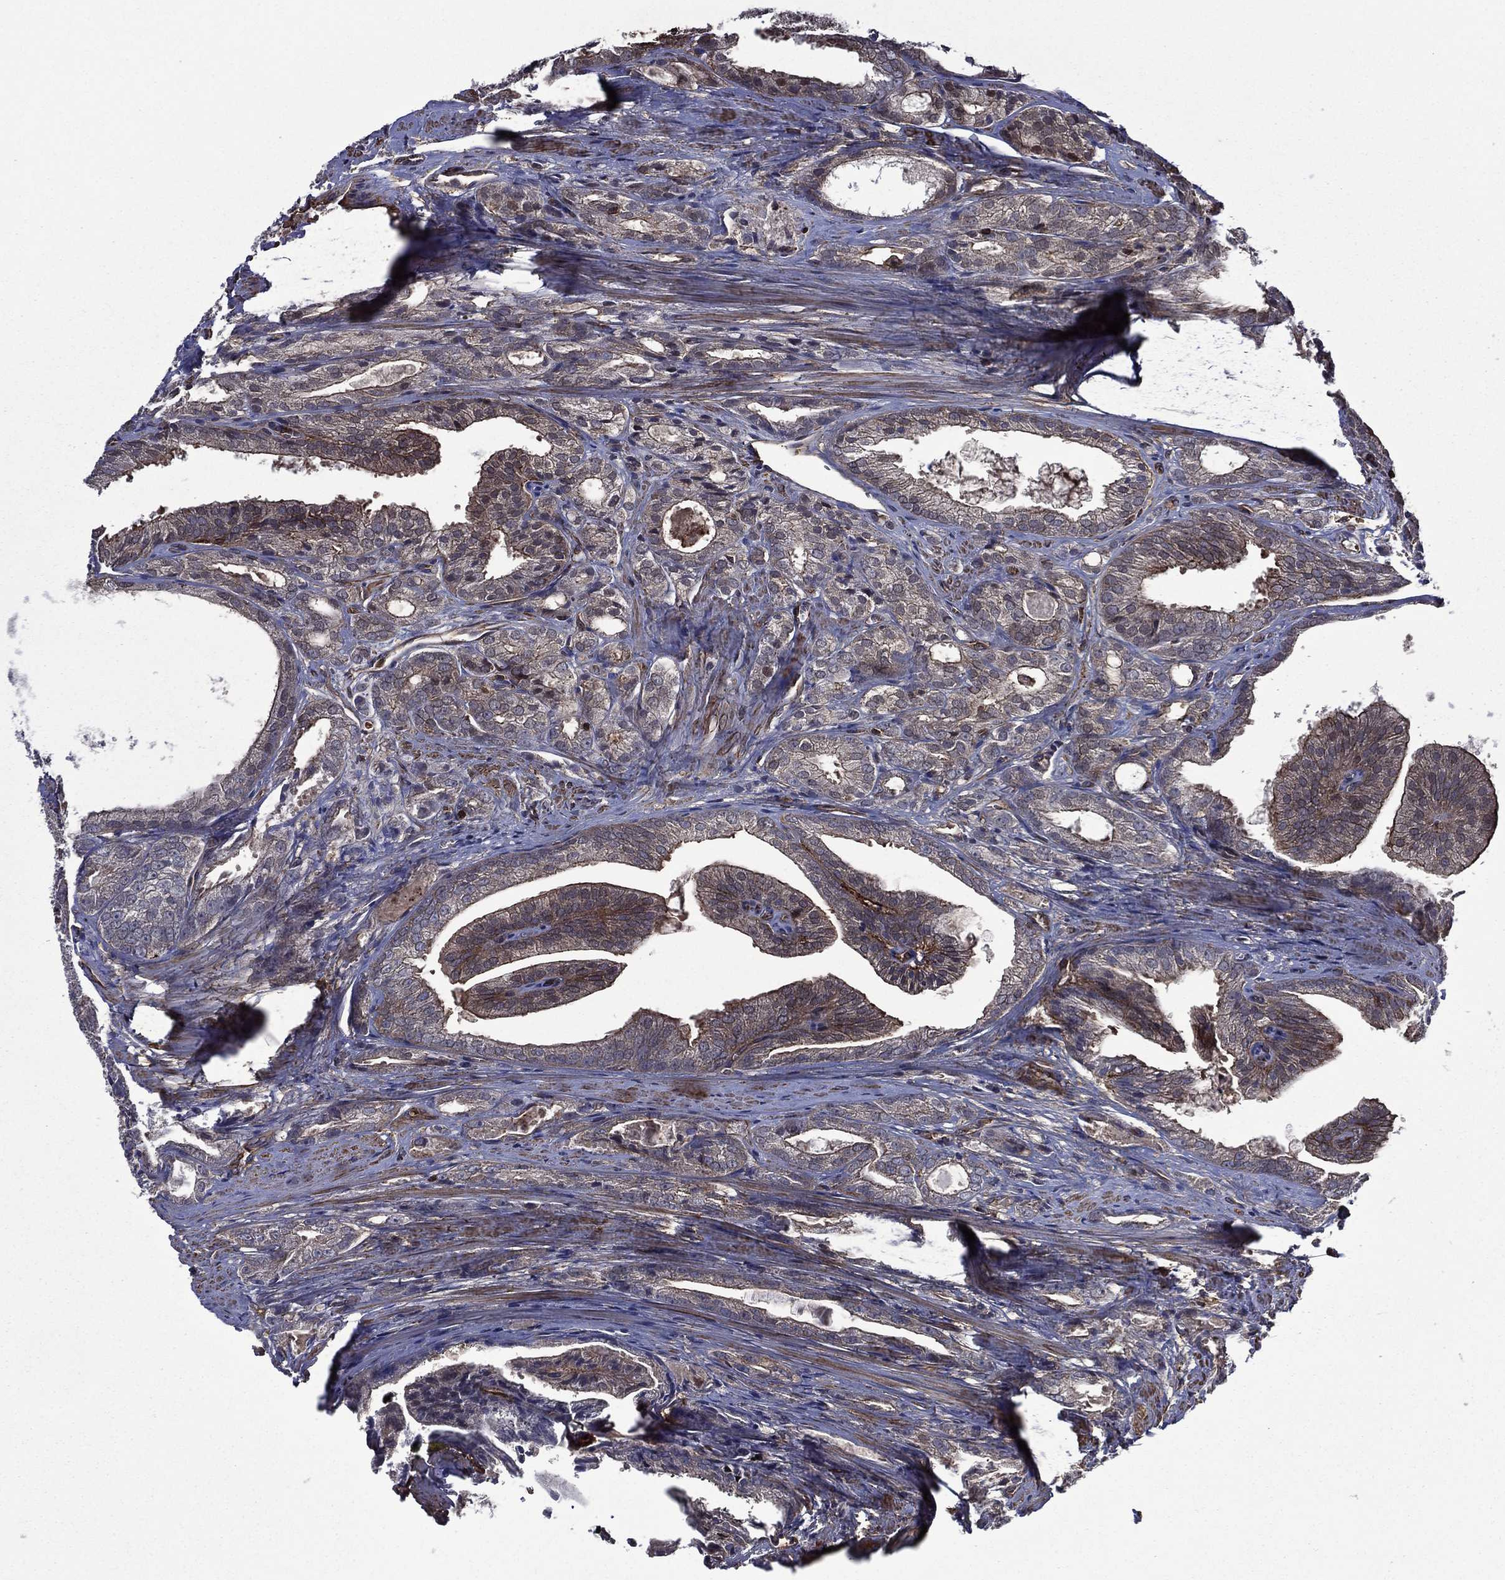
{"staining": {"intensity": "moderate", "quantity": "<25%", "location": "cytoplasmic/membranous"}, "tissue": "prostate cancer", "cell_type": "Tumor cells", "image_type": "cancer", "snomed": [{"axis": "morphology", "description": "Adenocarcinoma, NOS"}, {"axis": "morphology", "description": "Adenocarcinoma, High grade"}, {"axis": "topography", "description": "Prostate"}], "caption": "Prostate adenocarcinoma stained for a protein (brown) displays moderate cytoplasmic/membranous positive positivity in about <25% of tumor cells.", "gene": "PLPP3", "patient": {"sex": "male", "age": 70}}